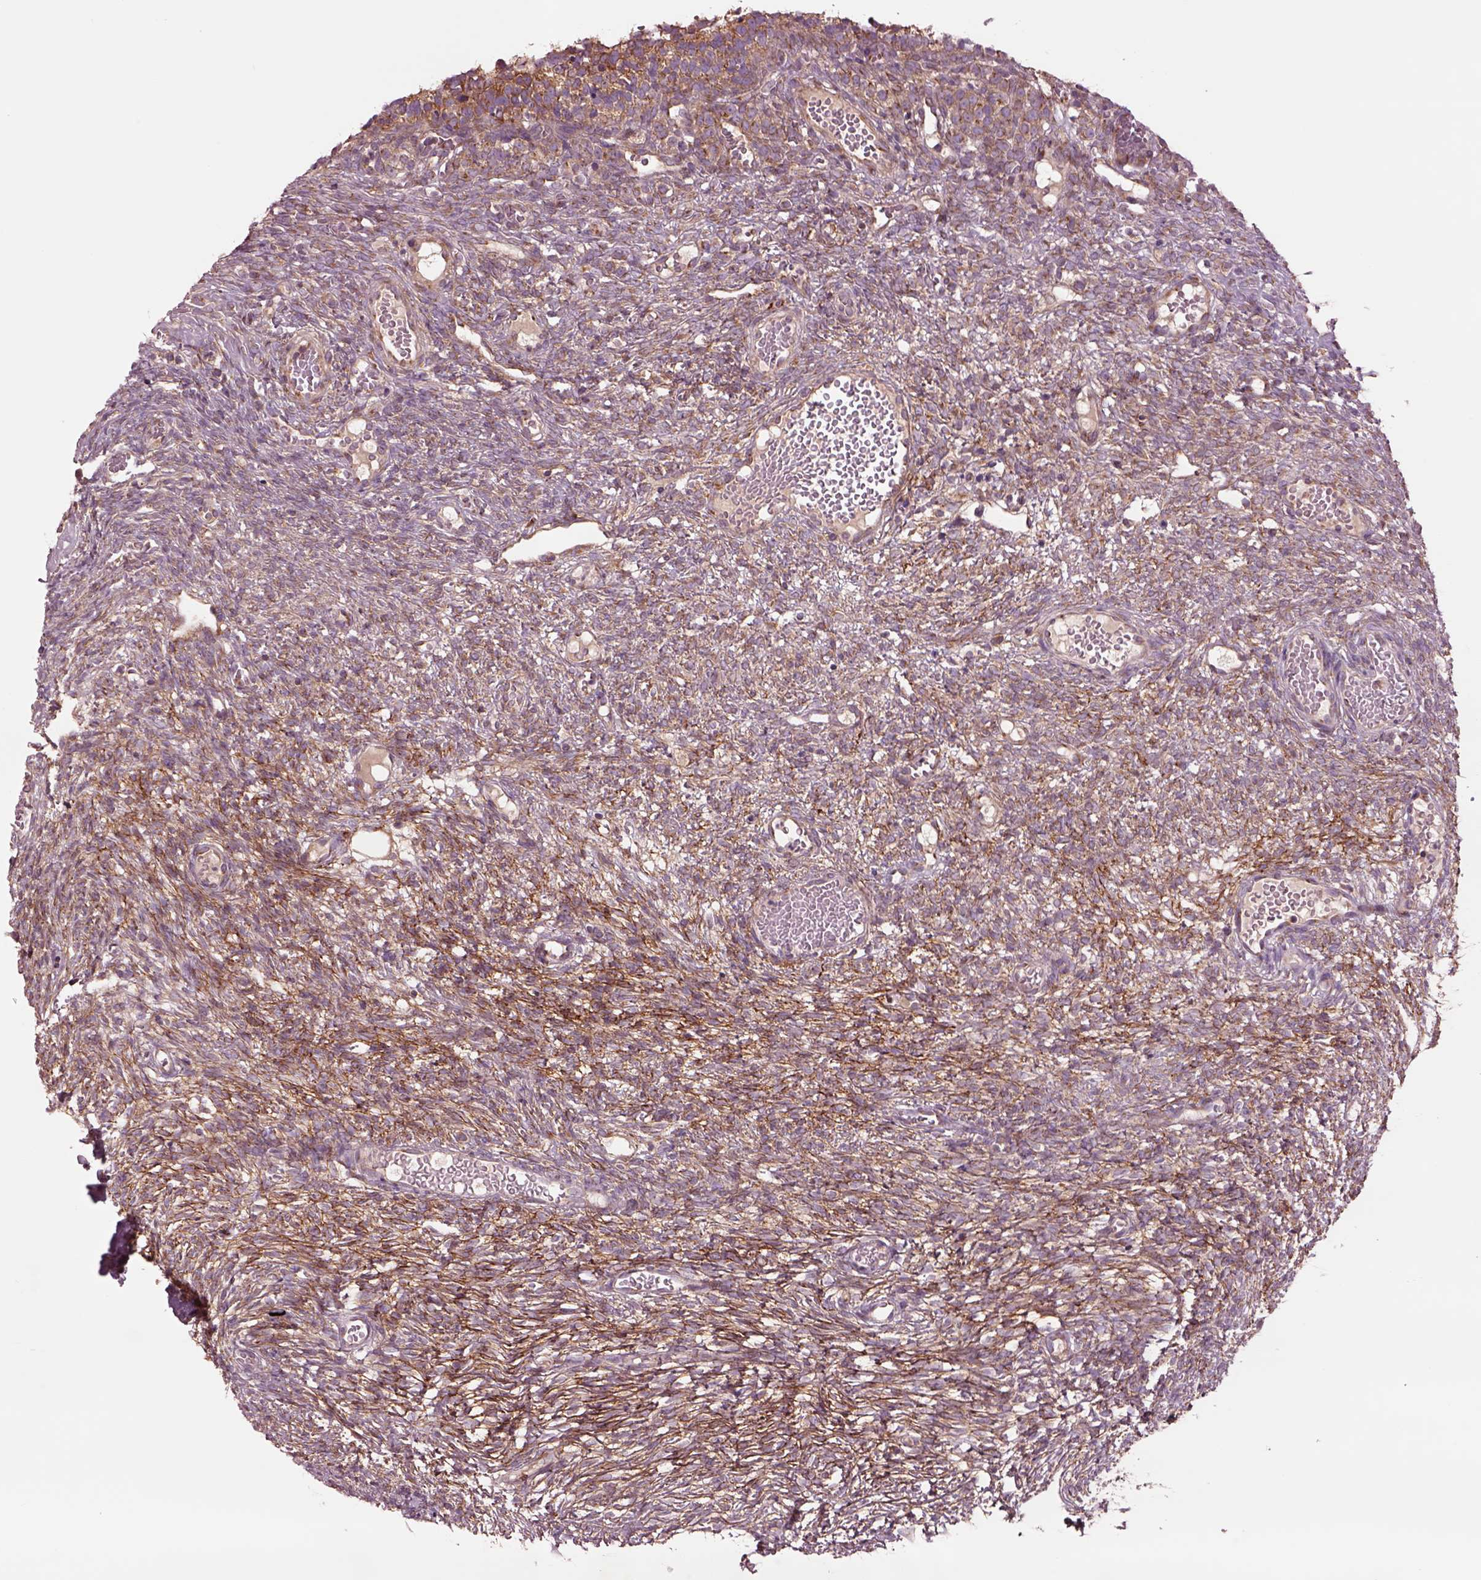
{"staining": {"intensity": "moderate", "quantity": ">75%", "location": "cytoplasmic/membranous"}, "tissue": "ovary", "cell_type": "Follicle cells", "image_type": "normal", "snomed": [{"axis": "morphology", "description": "Normal tissue, NOS"}, {"axis": "topography", "description": "Ovary"}], "caption": "Approximately >75% of follicle cells in benign human ovary reveal moderate cytoplasmic/membranous protein expression as visualized by brown immunohistochemical staining.", "gene": "SEC23A", "patient": {"sex": "female", "age": 34}}